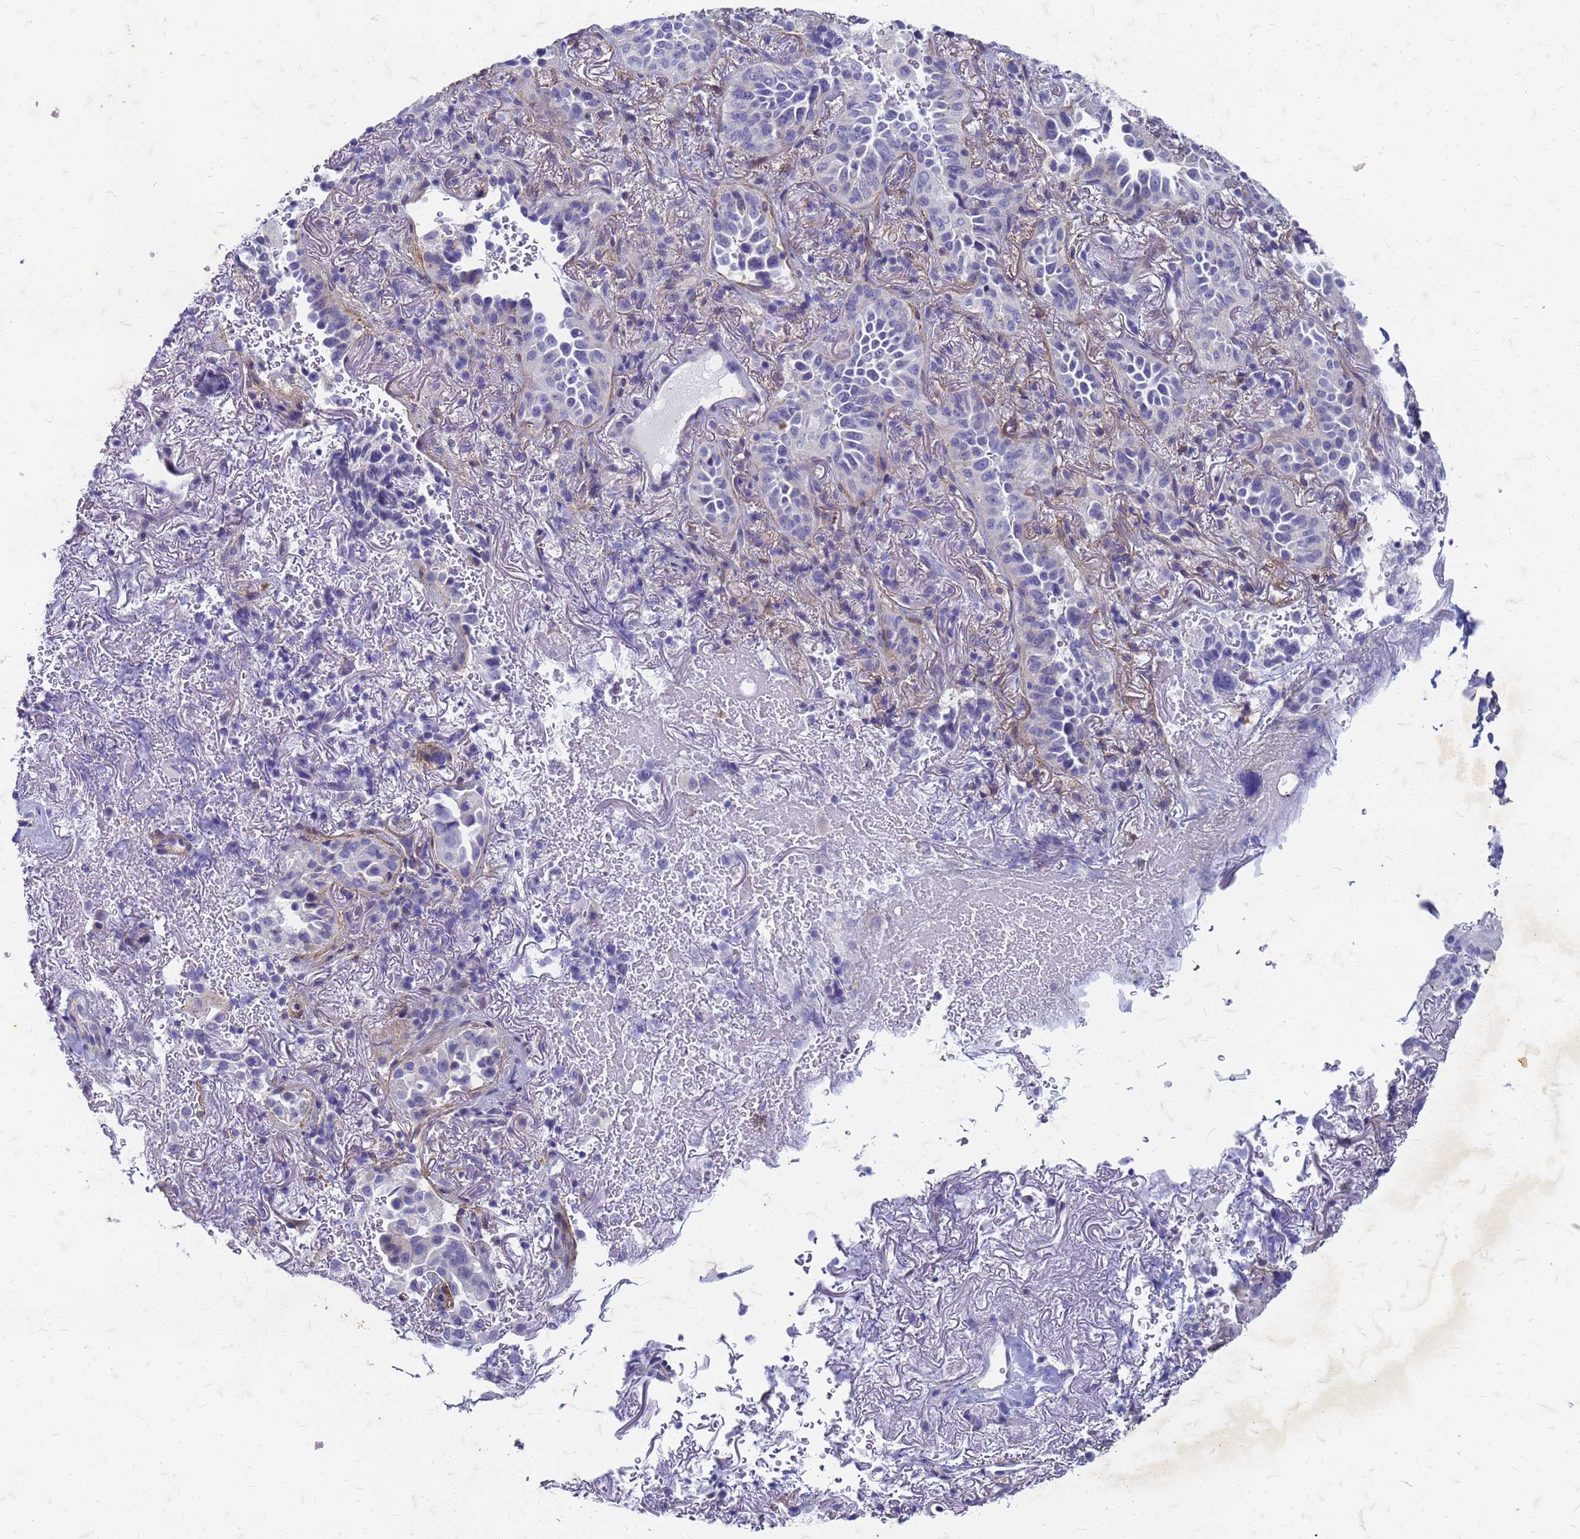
{"staining": {"intensity": "negative", "quantity": "none", "location": "none"}, "tissue": "lung cancer", "cell_type": "Tumor cells", "image_type": "cancer", "snomed": [{"axis": "morphology", "description": "Adenocarcinoma, NOS"}, {"axis": "topography", "description": "Lung"}], "caption": "The immunohistochemistry photomicrograph has no significant expression in tumor cells of adenocarcinoma (lung) tissue.", "gene": "TRIM64B", "patient": {"sex": "female", "age": 69}}